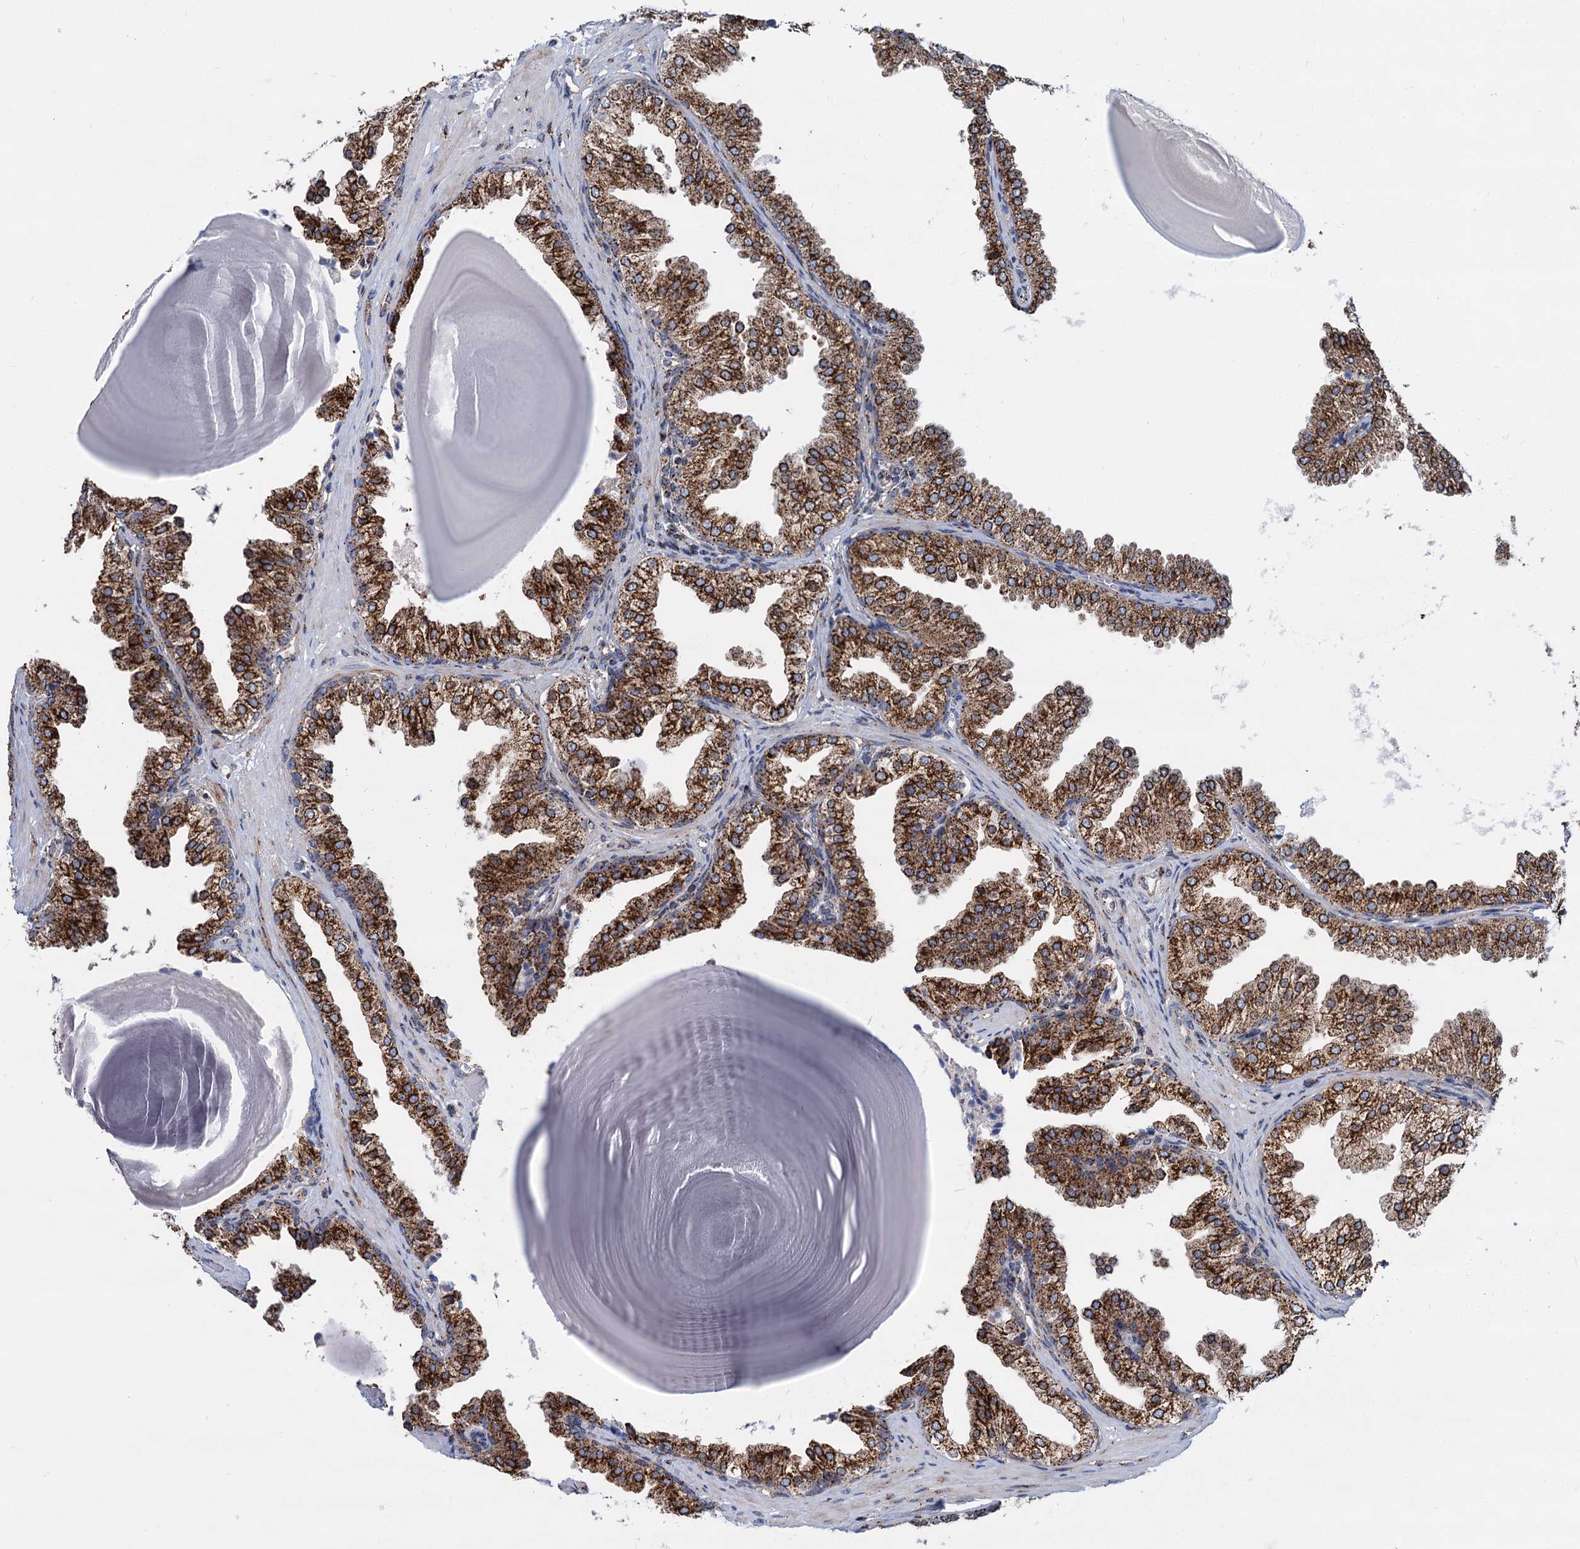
{"staining": {"intensity": "strong", "quantity": ">75%", "location": "cytoplasmic/membranous"}, "tissue": "prostate", "cell_type": "Glandular cells", "image_type": "normal", "snomed": [{"axis": "morphology", "description": "Normal tissue, NOS"}, {"axis": "topography", "description": "Prostate"}], "caption": "Immunohistochemical staining of normal human prostate shows >75% levels of strong cytoplasmic/membranous protein expression in about >75% of glandular cells.", "gene": "SUPT20H", "patient": {"sex": "male", "age": 48}}